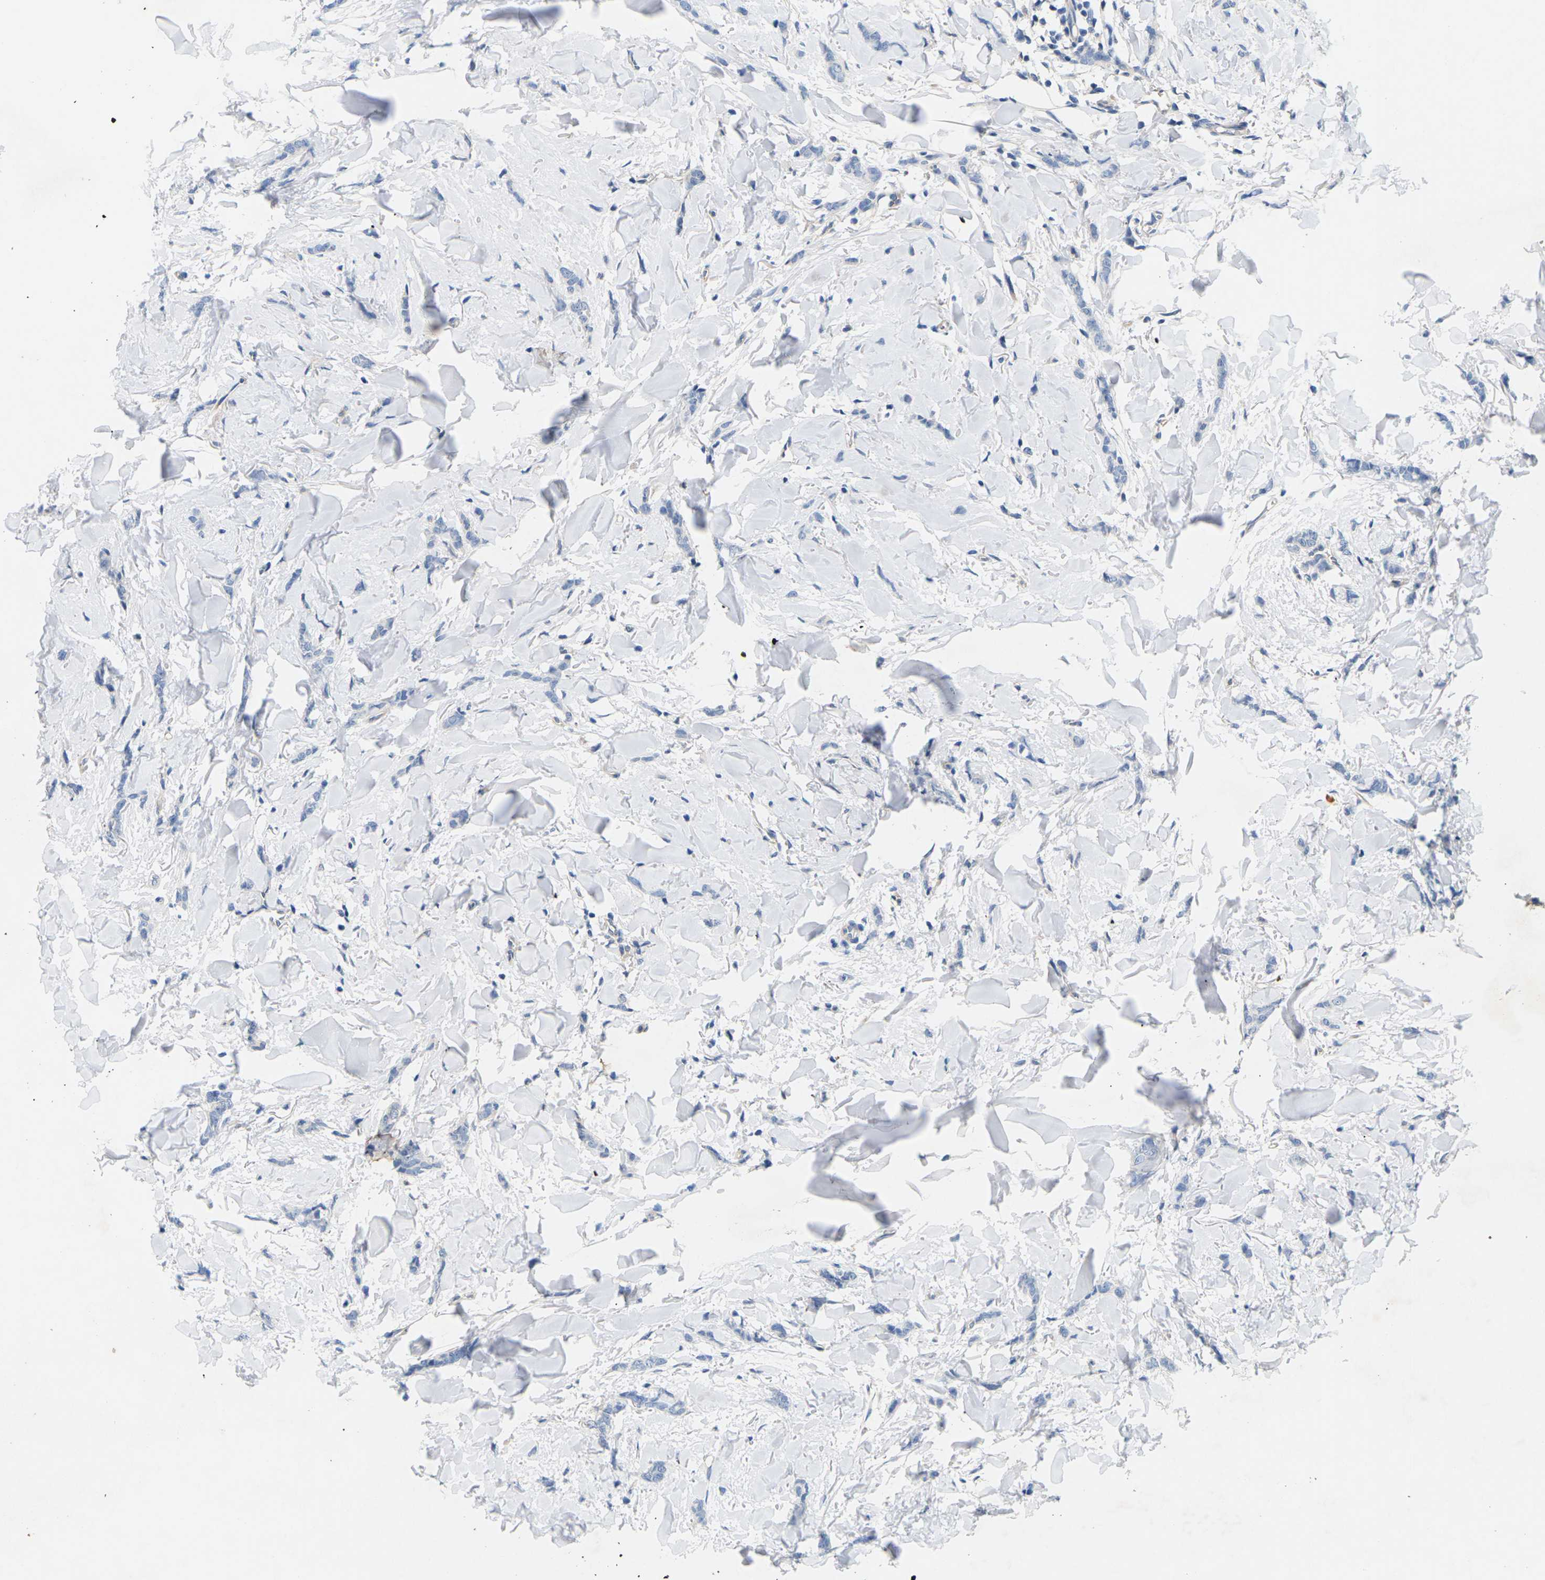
{"staining": {"intensity": "negative", "quantity": "none", "location": "none"}, "tissue": "breast cancer", "cell_type": "Tumor cells", "image_type": "cancer", "snomed": [{"axis": "morphology", "description": "Lobular carcinoma"}, {"axis": "topography", "description": "Skin"}, {"axis": "topography", "description": "Breast"}], "caption": "Immunohistochemical staining of human breast cancer (lobular carcinoma) displays no significant positivity in tumor cells.", "gene": "ITGA5", "patient": {"sex": "female", "age": 46}}